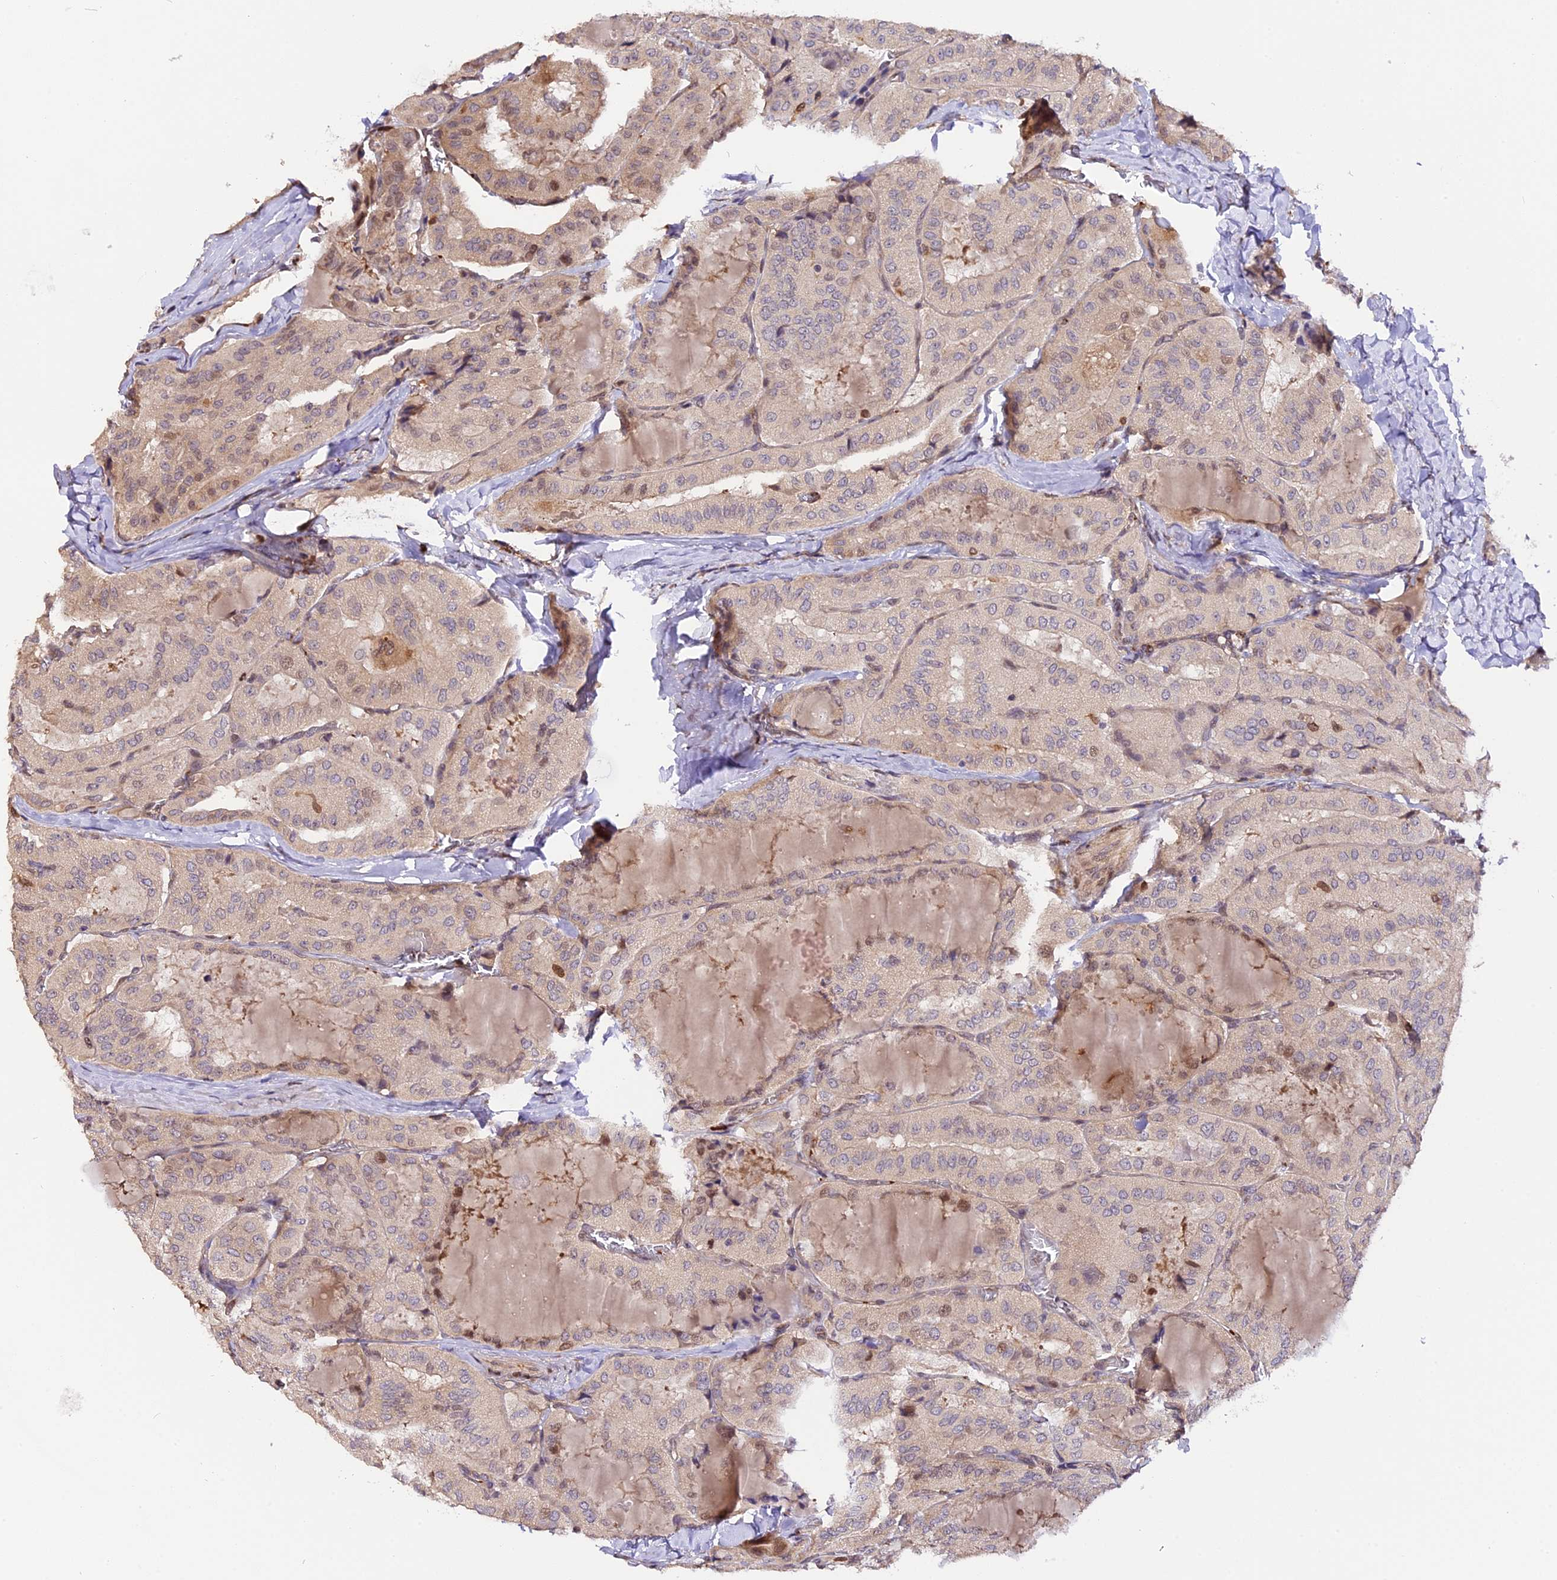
{"staining": {"intensity": "moderate", "quantity": "<25%", "location": "nuclear"}, "tissue": "thyroid cancer", "cell_type": "Tumor cells", "image_type": "cancer", "snomed": [{"axis": "morphology", "description": "Normal tissue, NOS"}, {"axis": "morphology", "description": "Papillary adenocarcinoma, NOS"}, {"axis": "topography", "description": "Thyroid gland"}], "caption": "Immunohistochemistry (IHC) micrograph of thyroid cancer (papillary adenocarcinoma) stained for a protein (brown), which reveals low levels of moderate nuclear positivity in approximately <25% of tumor cells.", "gene": "HERPUD1", "patient": {"sex": "female", "age": 59}}